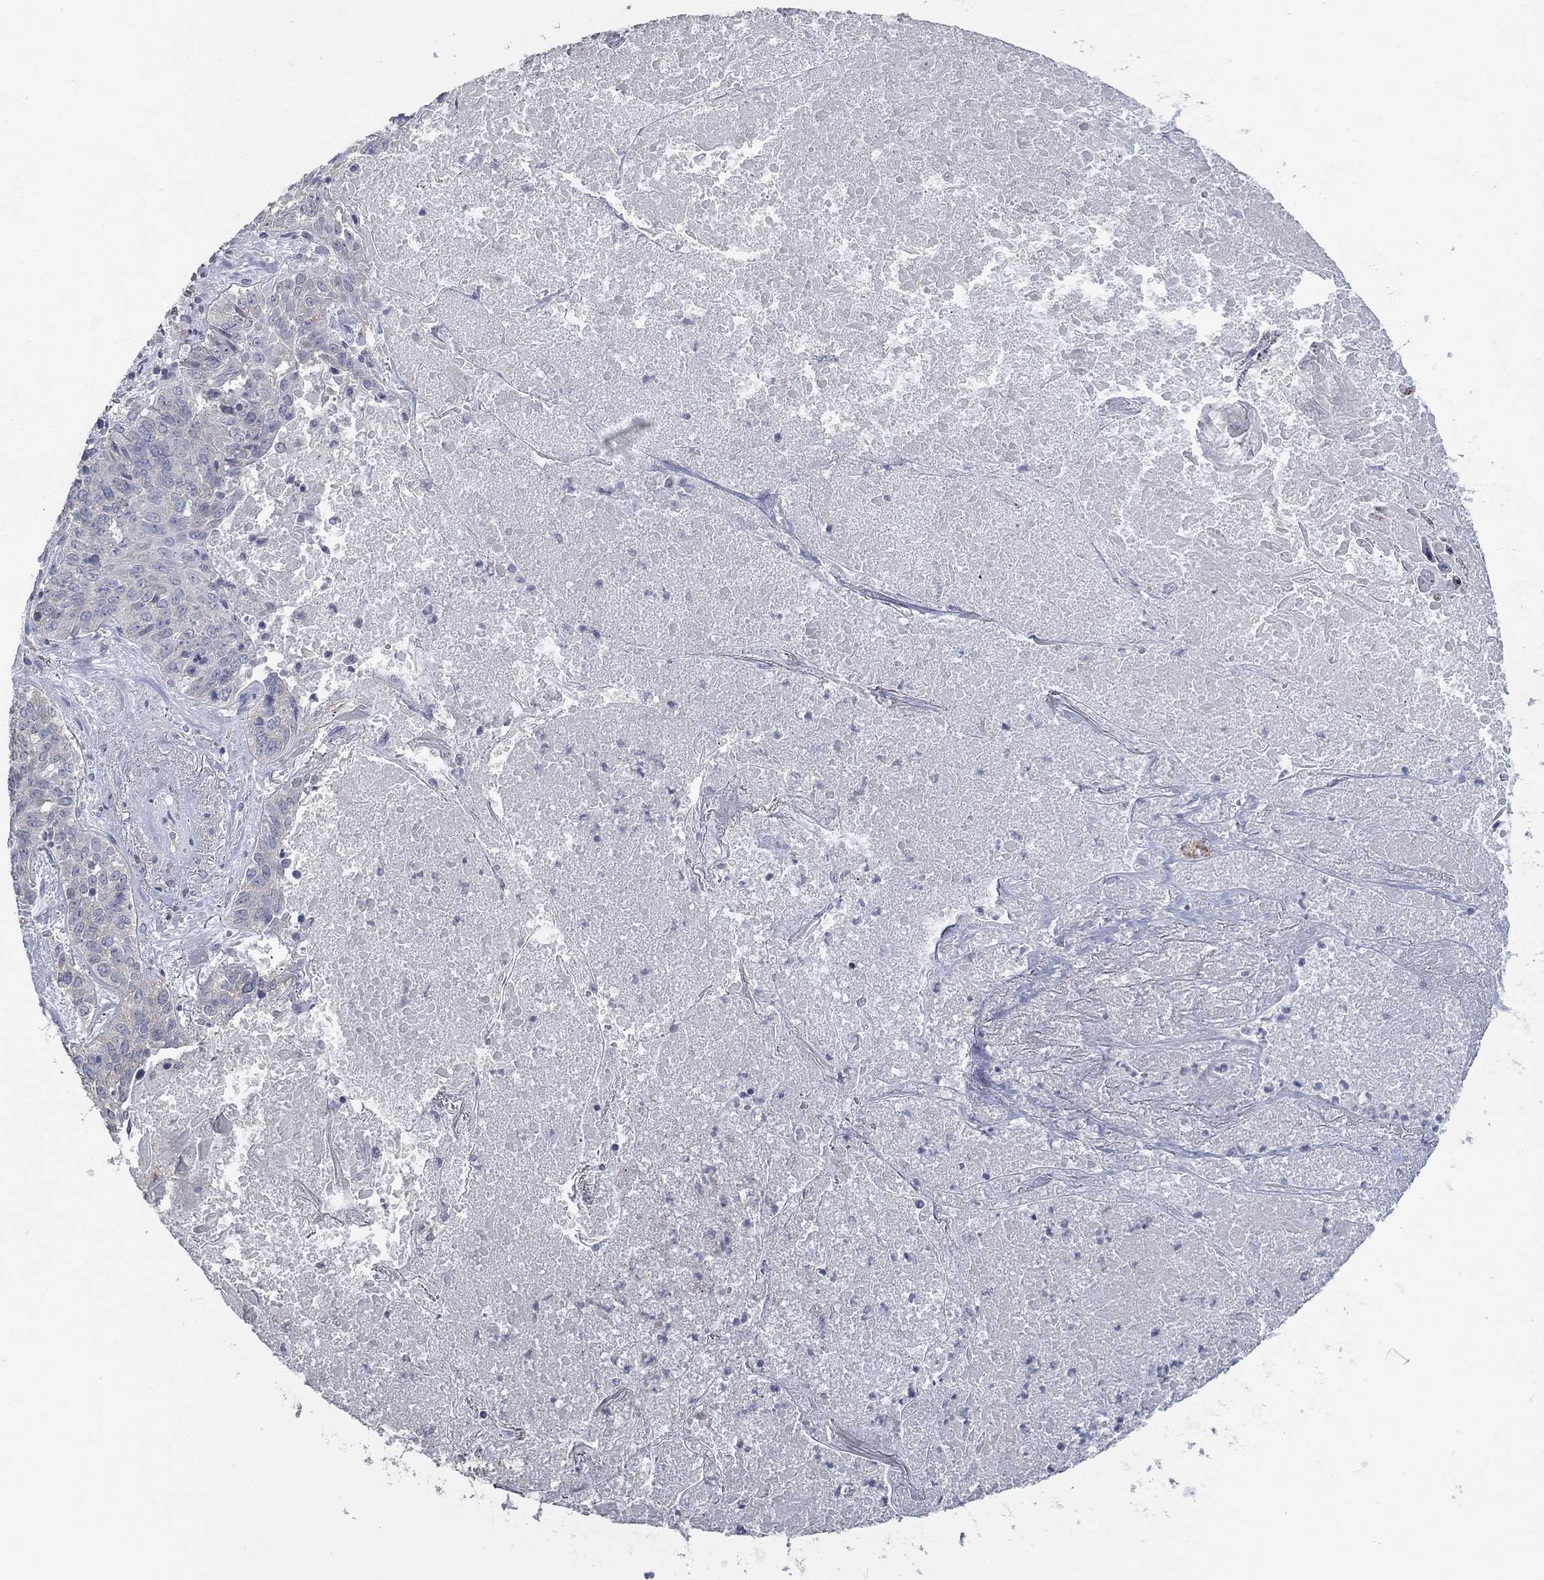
{"staining": {"intensity": "negative", "quantity": "none", "location": "none"}, "tissue": "lung cancer", "cell_type": "Tumor cells", "image_type": "cancer", "snomed": [{"axis": "morphology", "description": "Squamous cell carcinoma, NOS"}, {"axis": "topography", "description": "Lung"}], "caption": "DAB (3,3'-diaminobenzidine) immunohistochemical staining of human lung squamous cell carcinoma exhibits no significant expression in tumor cells.", "gene": "KIAA0319L", "patient": {"sex": "male", "age": 64}}